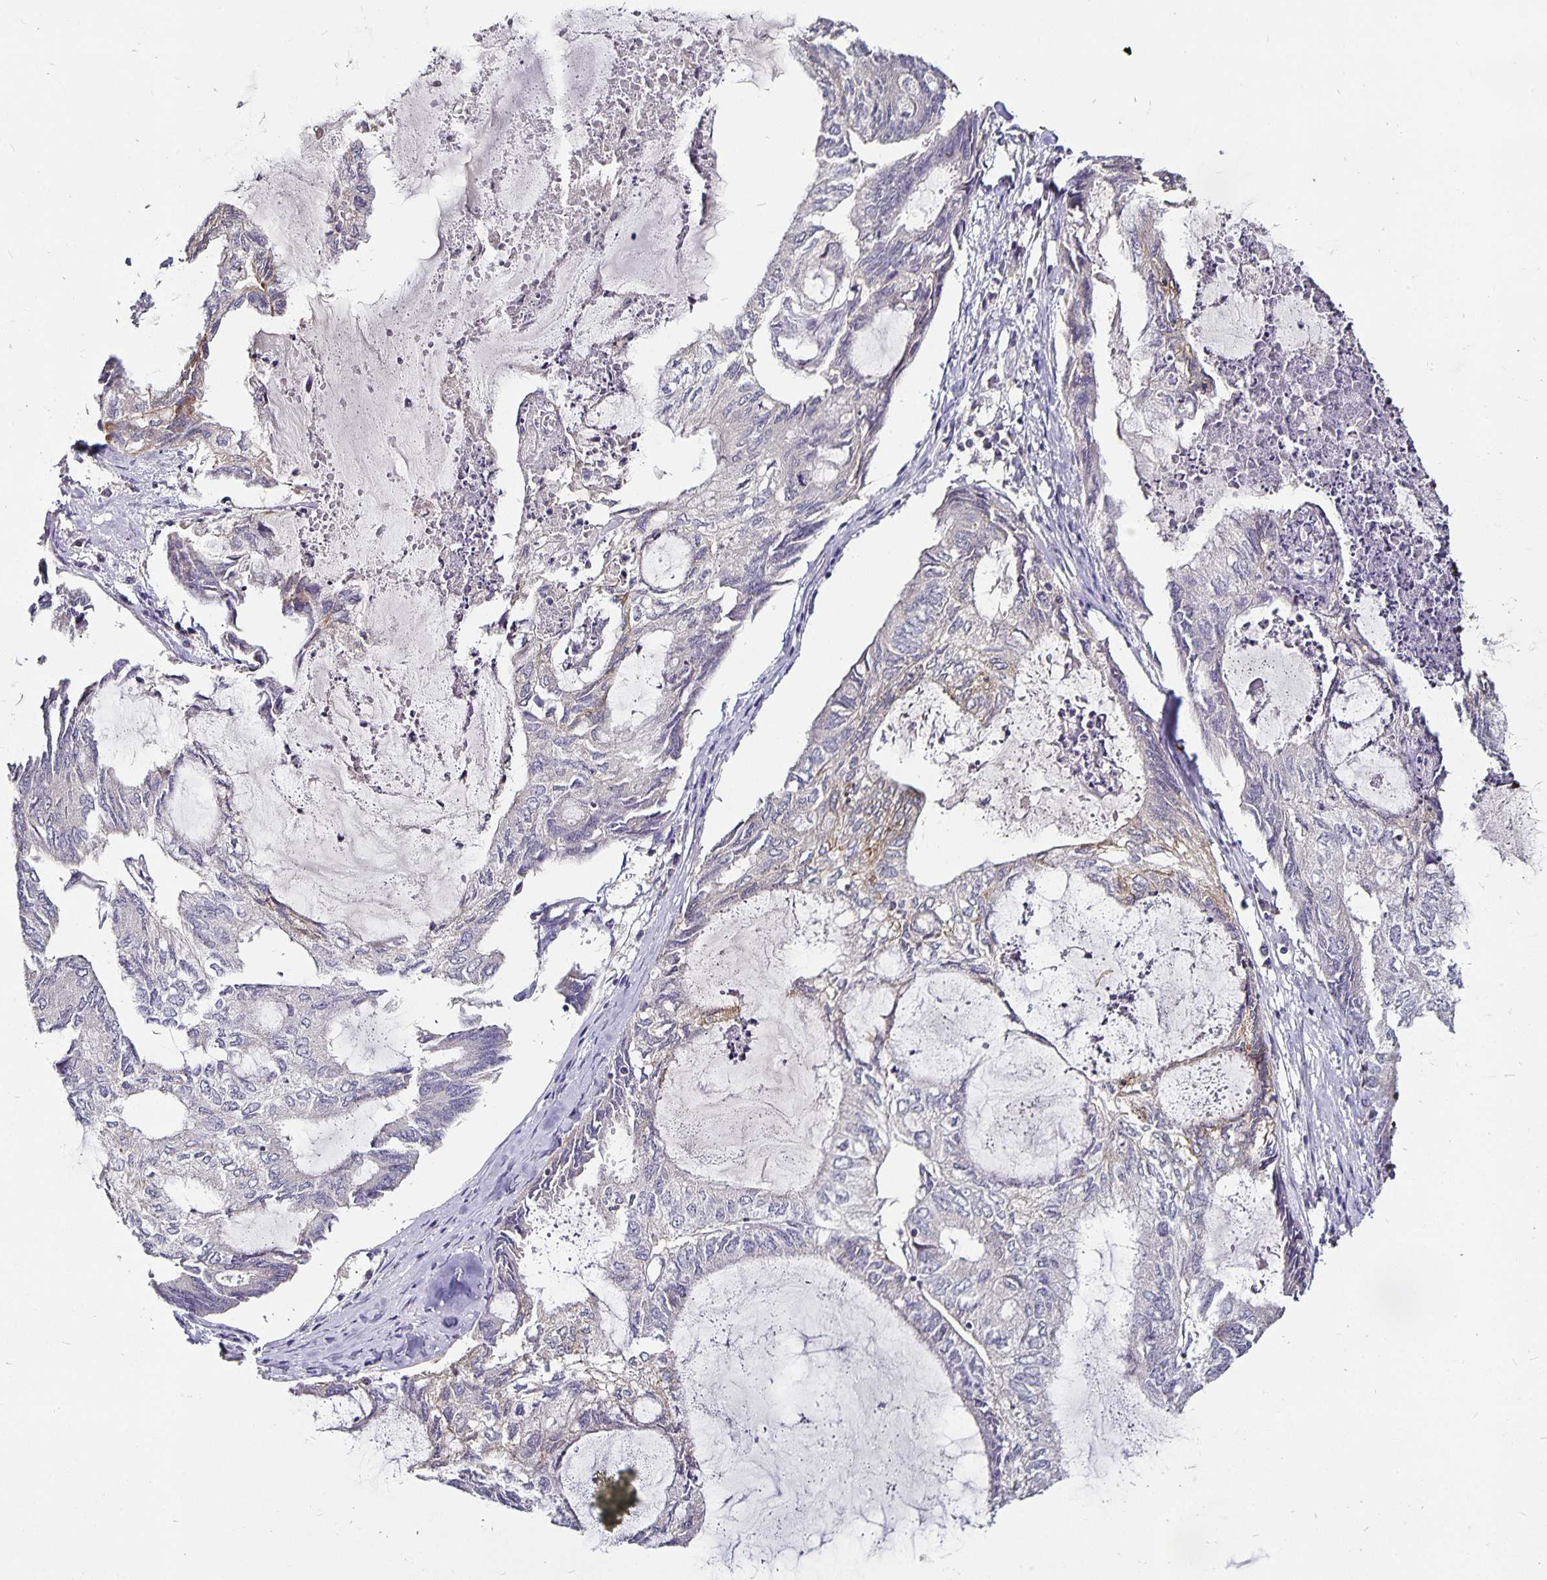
{"staining": {"intensity": "weak", "quantity": "<25%", "location": "cytoplasmic/membranous"}, "tissue": "endometrial cancer", "cell_type": "Tumor cells", "image_type": "cancer", "snomed": [{"axis": "morphology", "description": "Adenocarcinoma, NOS"}, {"axis": "topography", "description": "Endometrium"}], "caption": "Image shows no protein positivity in tumor cells of adenocarcinoma (endometrial) tissue.", "gene": "CA12", "patient": {"sex": "female", "age": 80}}